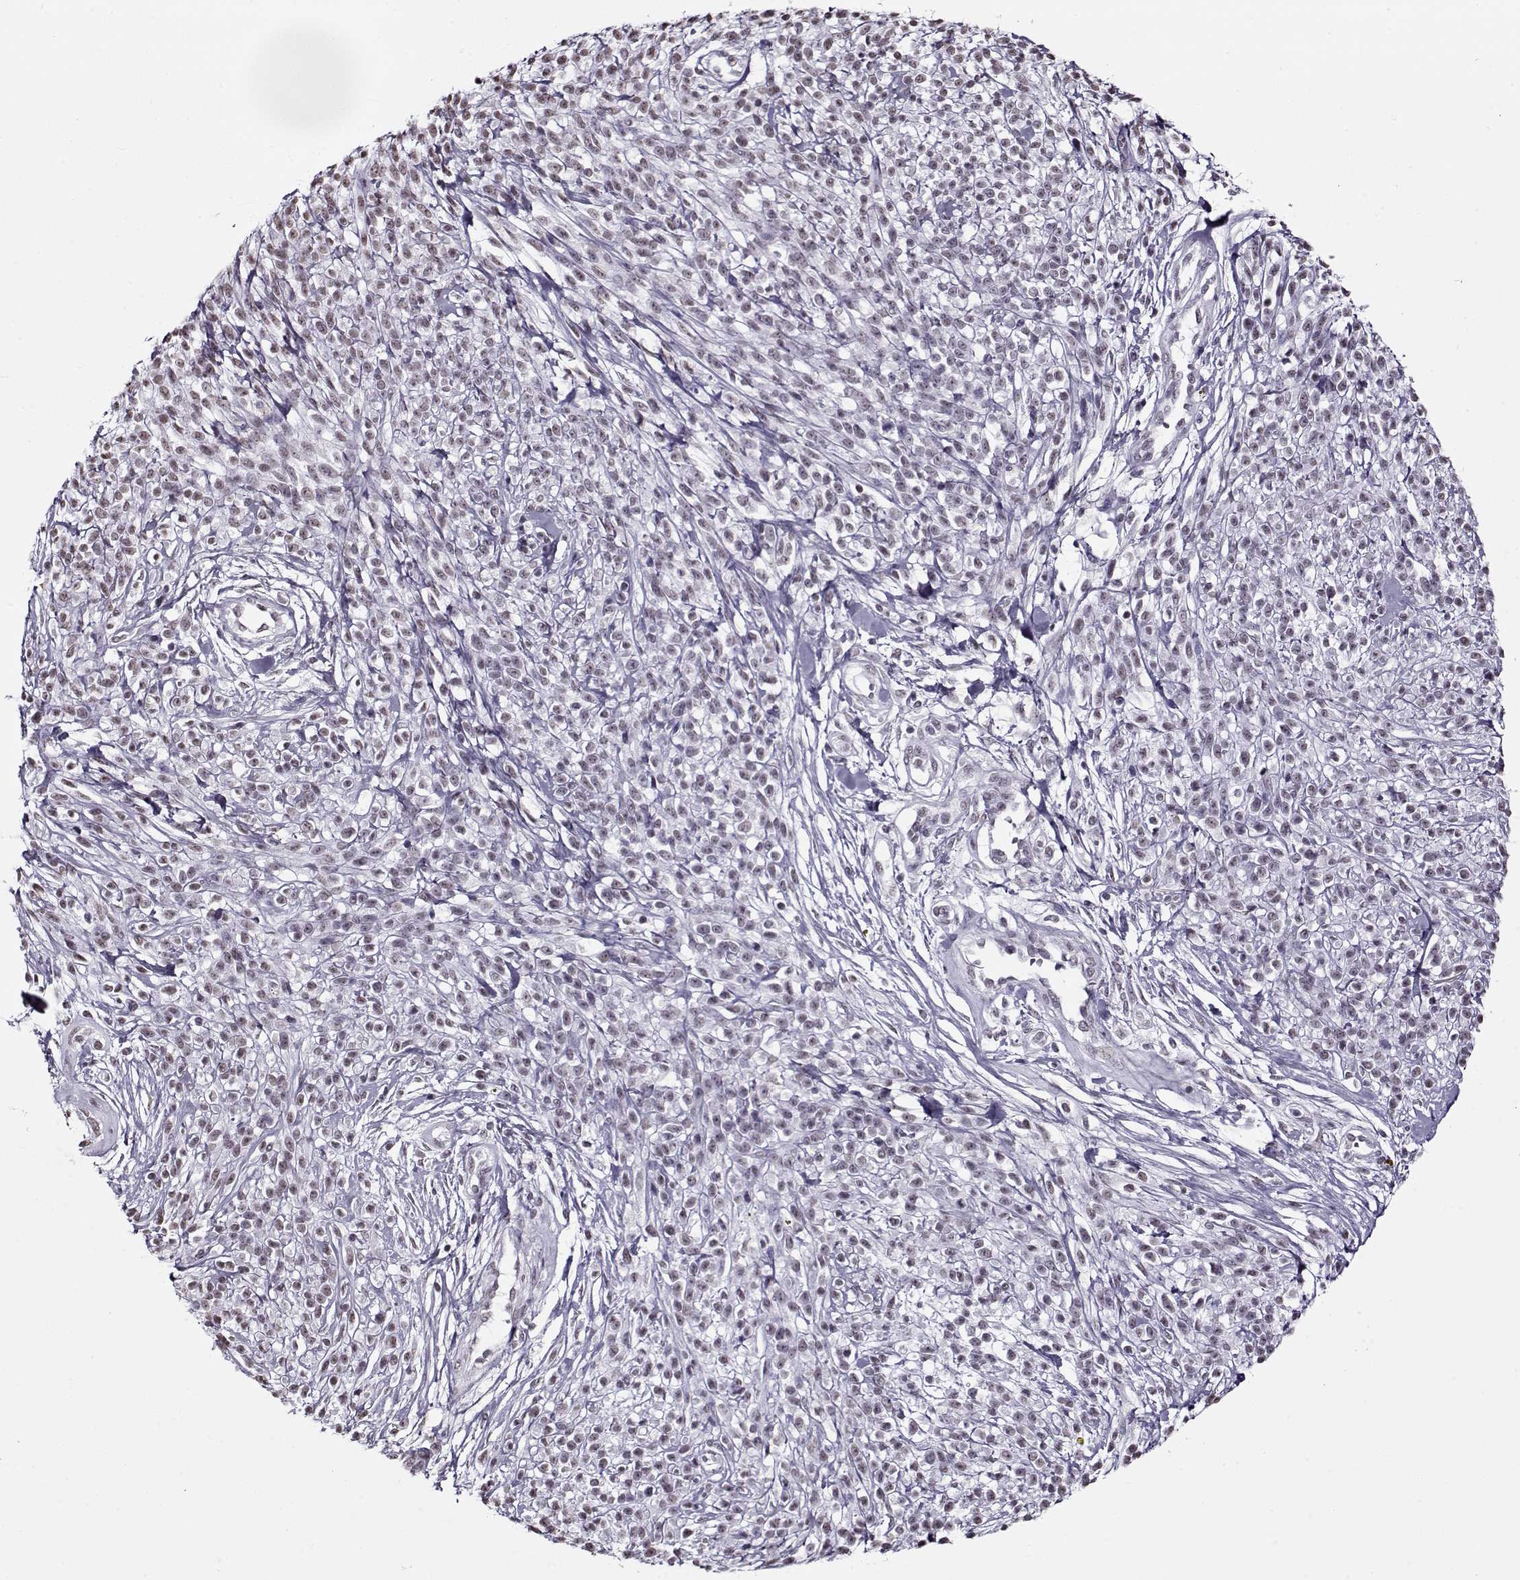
{"staining": {"intensity": "weak", "quantity": "<25%", "location": "nuclear"}, "tissue": "melanoma", "cell_type": "Tumor cells", "image_type": "cancer", "snomed": [{"axis": "morphology", "description": "Malignant melanoma, NOS"}, {"axis": "topography", "description": "Skin"}, {"axis": "topography", "description": "Skin of trunk"}], "caption": "DAB (3,3'-diaminobenzidine) immunohistochemical staining of human malignant melanoma shows no significant expression in tumor cells.", "gene": "PRMT8", "patient": {"sex": "male", "age": 74}}